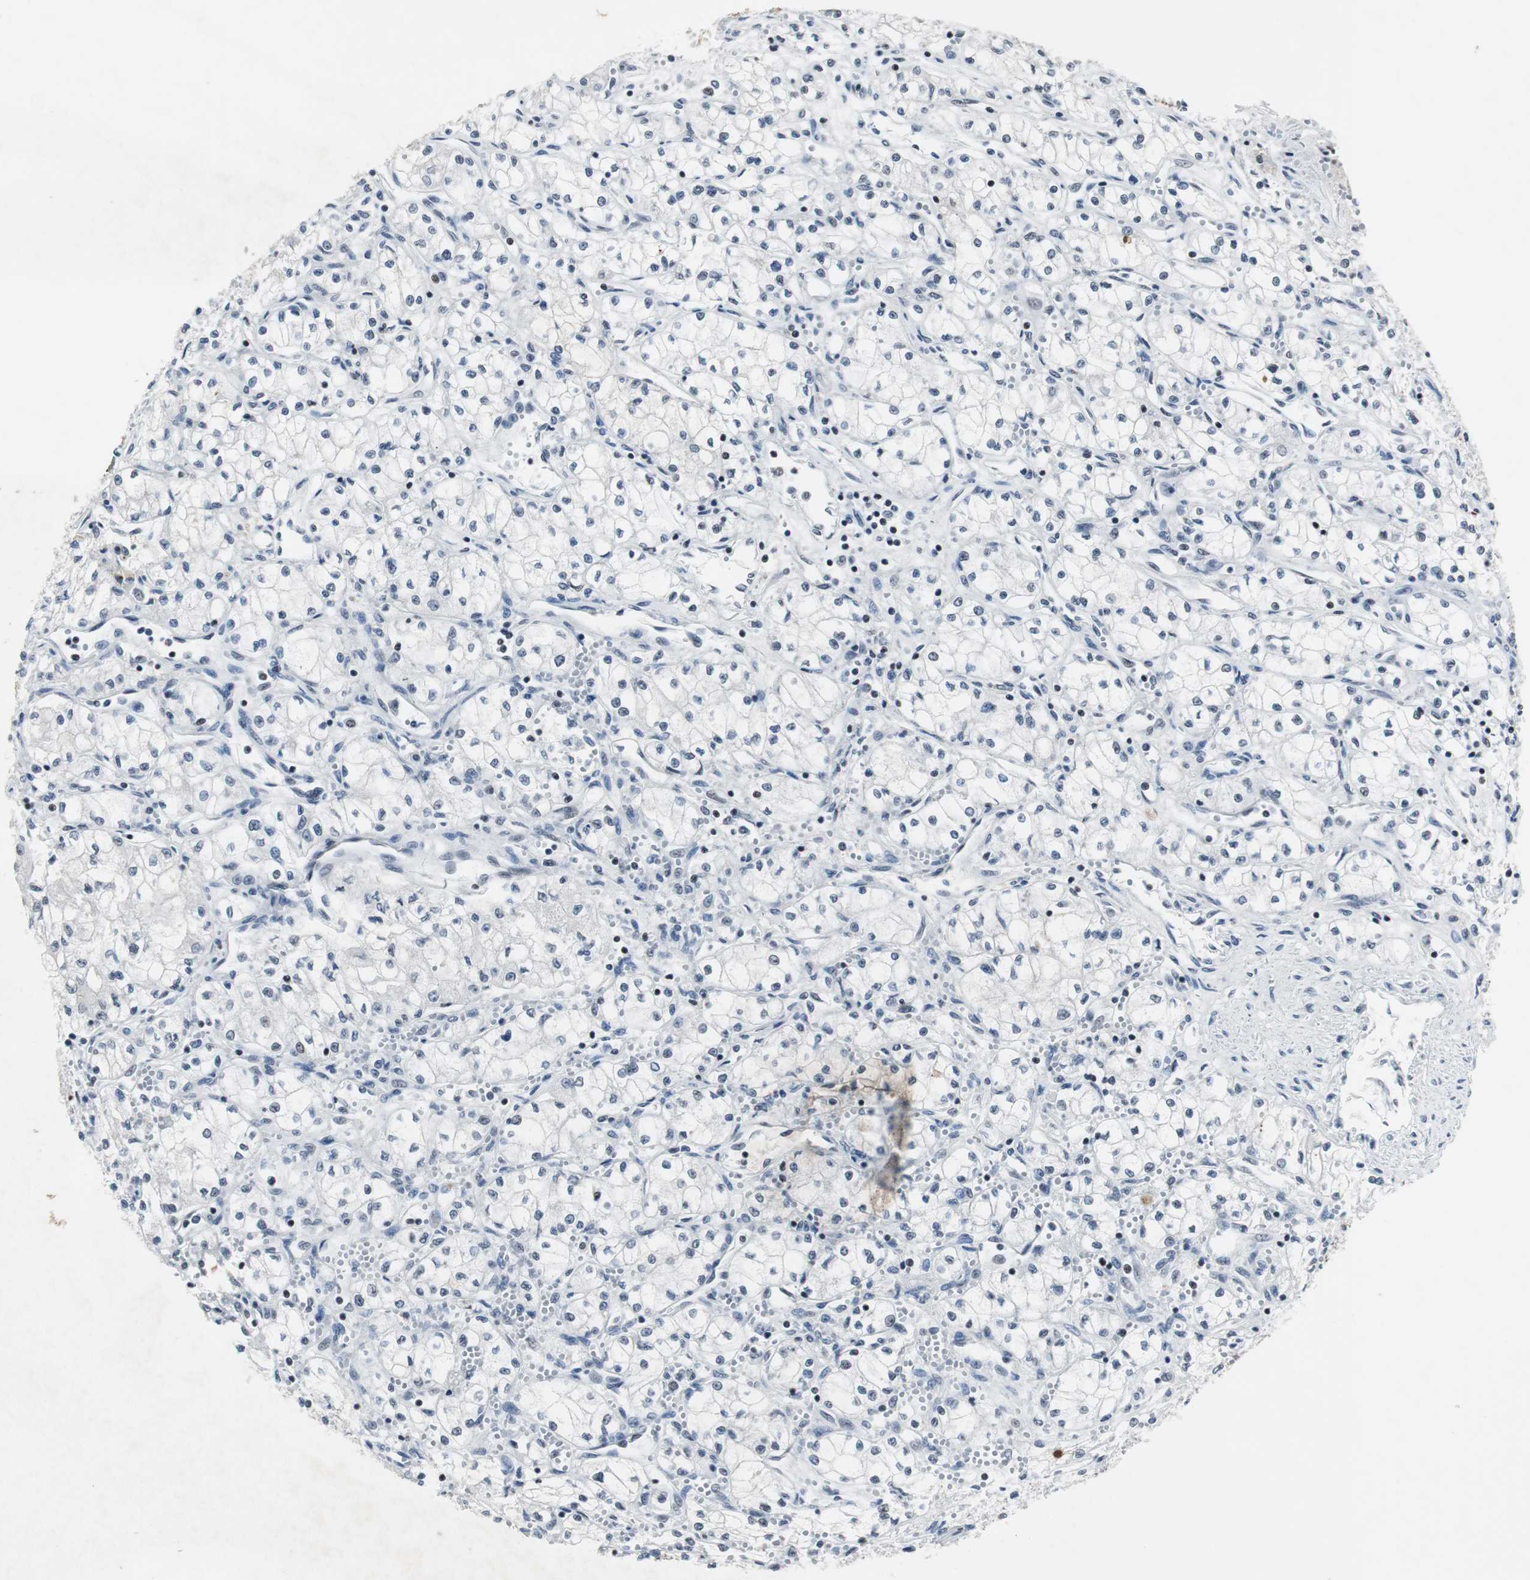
{"staining": {"intensity": "negative", "quantity": "none", "location": "none"}, "tissue": "renal cancer", "cell_type": "Tumor cells", "image_type": "cancer", "snomed": [{"axis": "morphology", "description": "Normal tissue, NOS"}, {"axis": "morphology", "description": "Adenocarcinoma, NOS"}, {"axis": "topography", "description": "Kidney"}], "caption": "High power microscopy histopathology image of an IHC histopathology image of adenocarcinoma (renal), revealing no significant expression in tumor cells.", "gene": "RAD9A", "patient": {"sex": "male", "age": 59}}